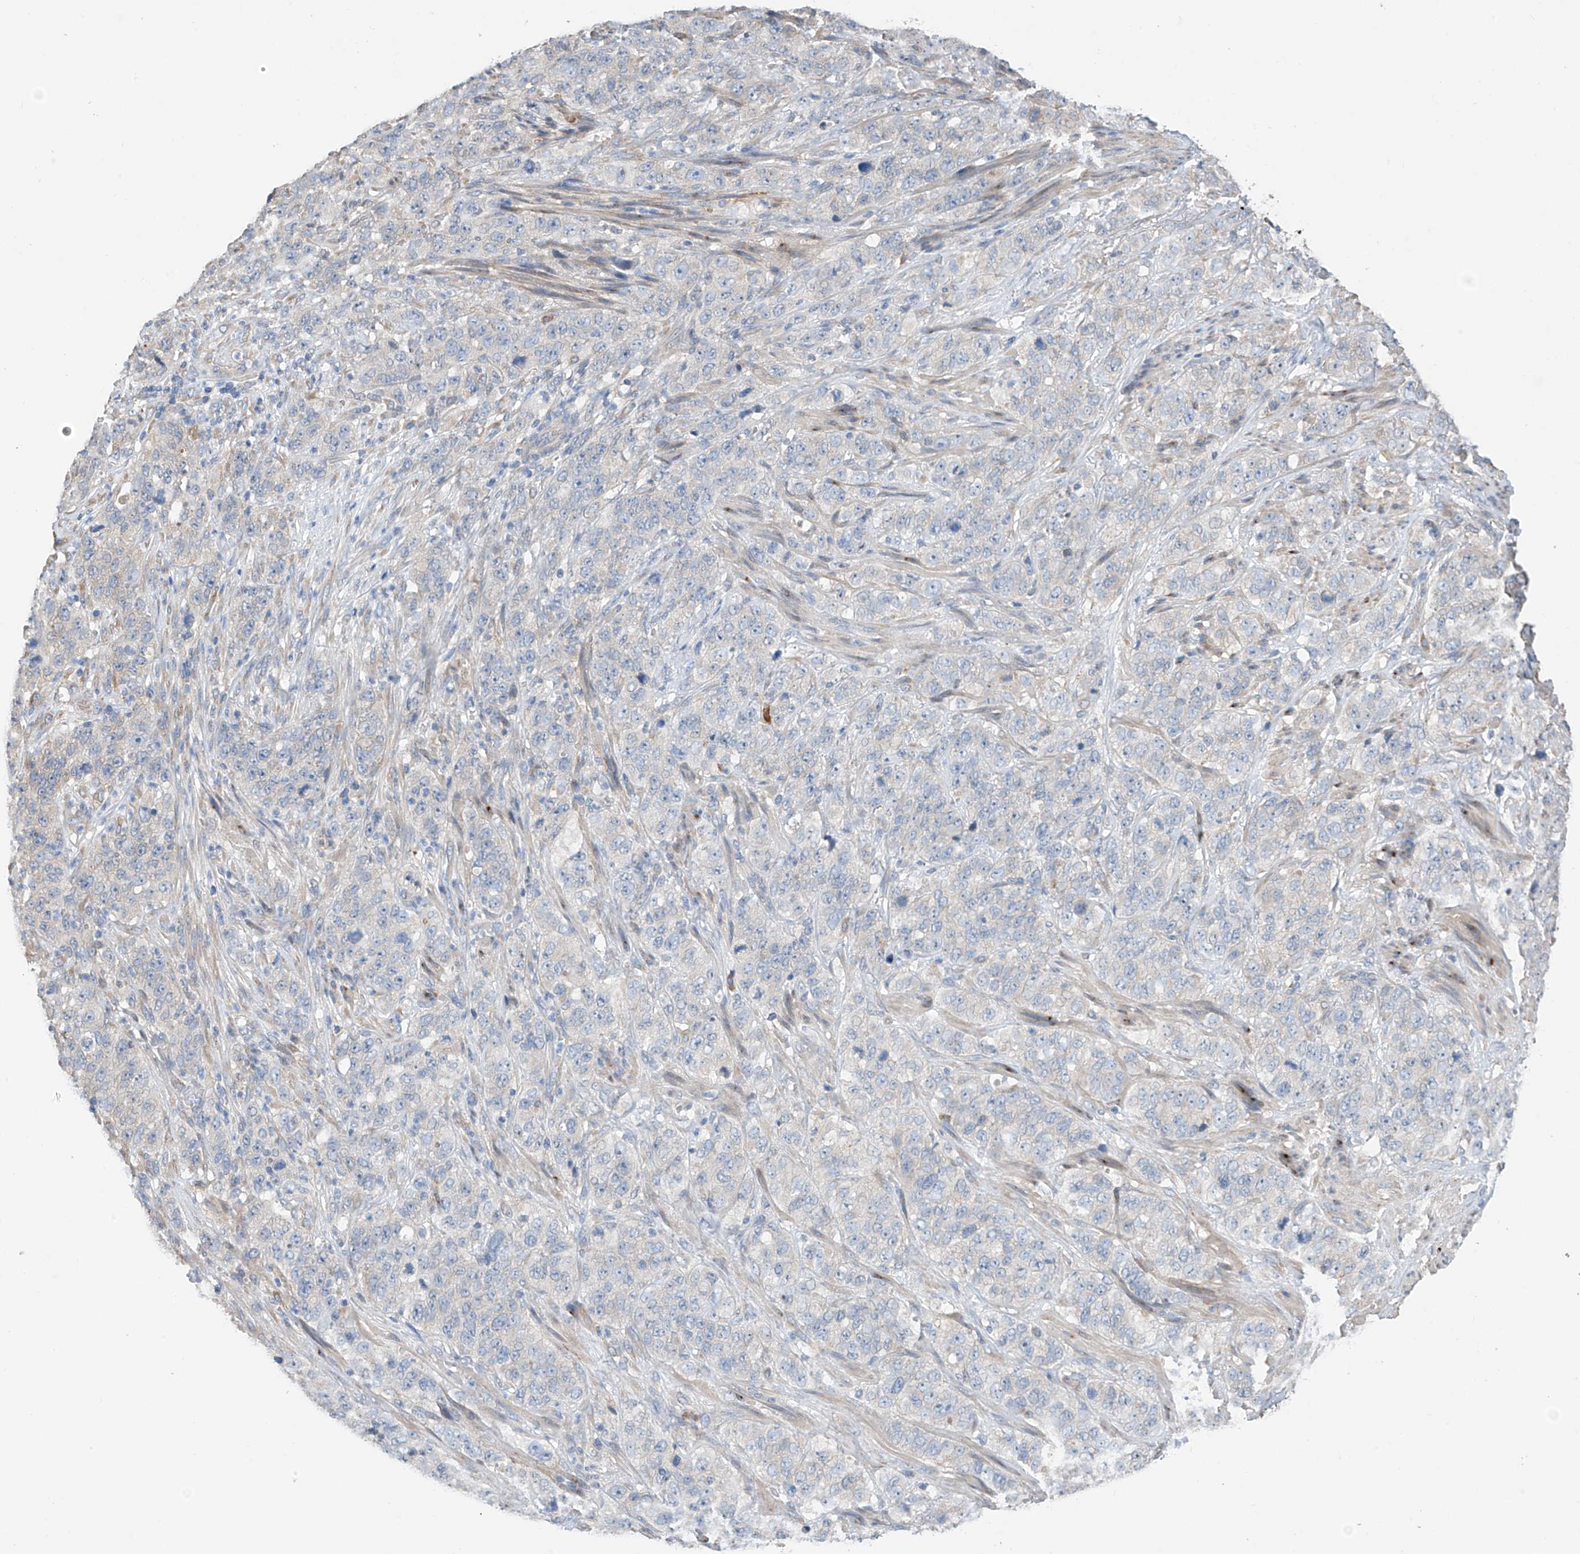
{"staining": {"intensity": "negative", "quantity": "none", "location": "none"}, "tissue": "stomach cancer", "cell_type": "Tumor cells", "image_type": "cancer", "snomed": [{"axis": "morphology", "description": "Adenocarcinoma, NOS"}, {"axis": "topography", "description": "Stomach"}], "caption": "Immunohistochemical staining of stomach adenocarcinoma shows no significant expression in tumor cells.", "gene": "REC8", "patient": {"sex": "male", "age": 48}}